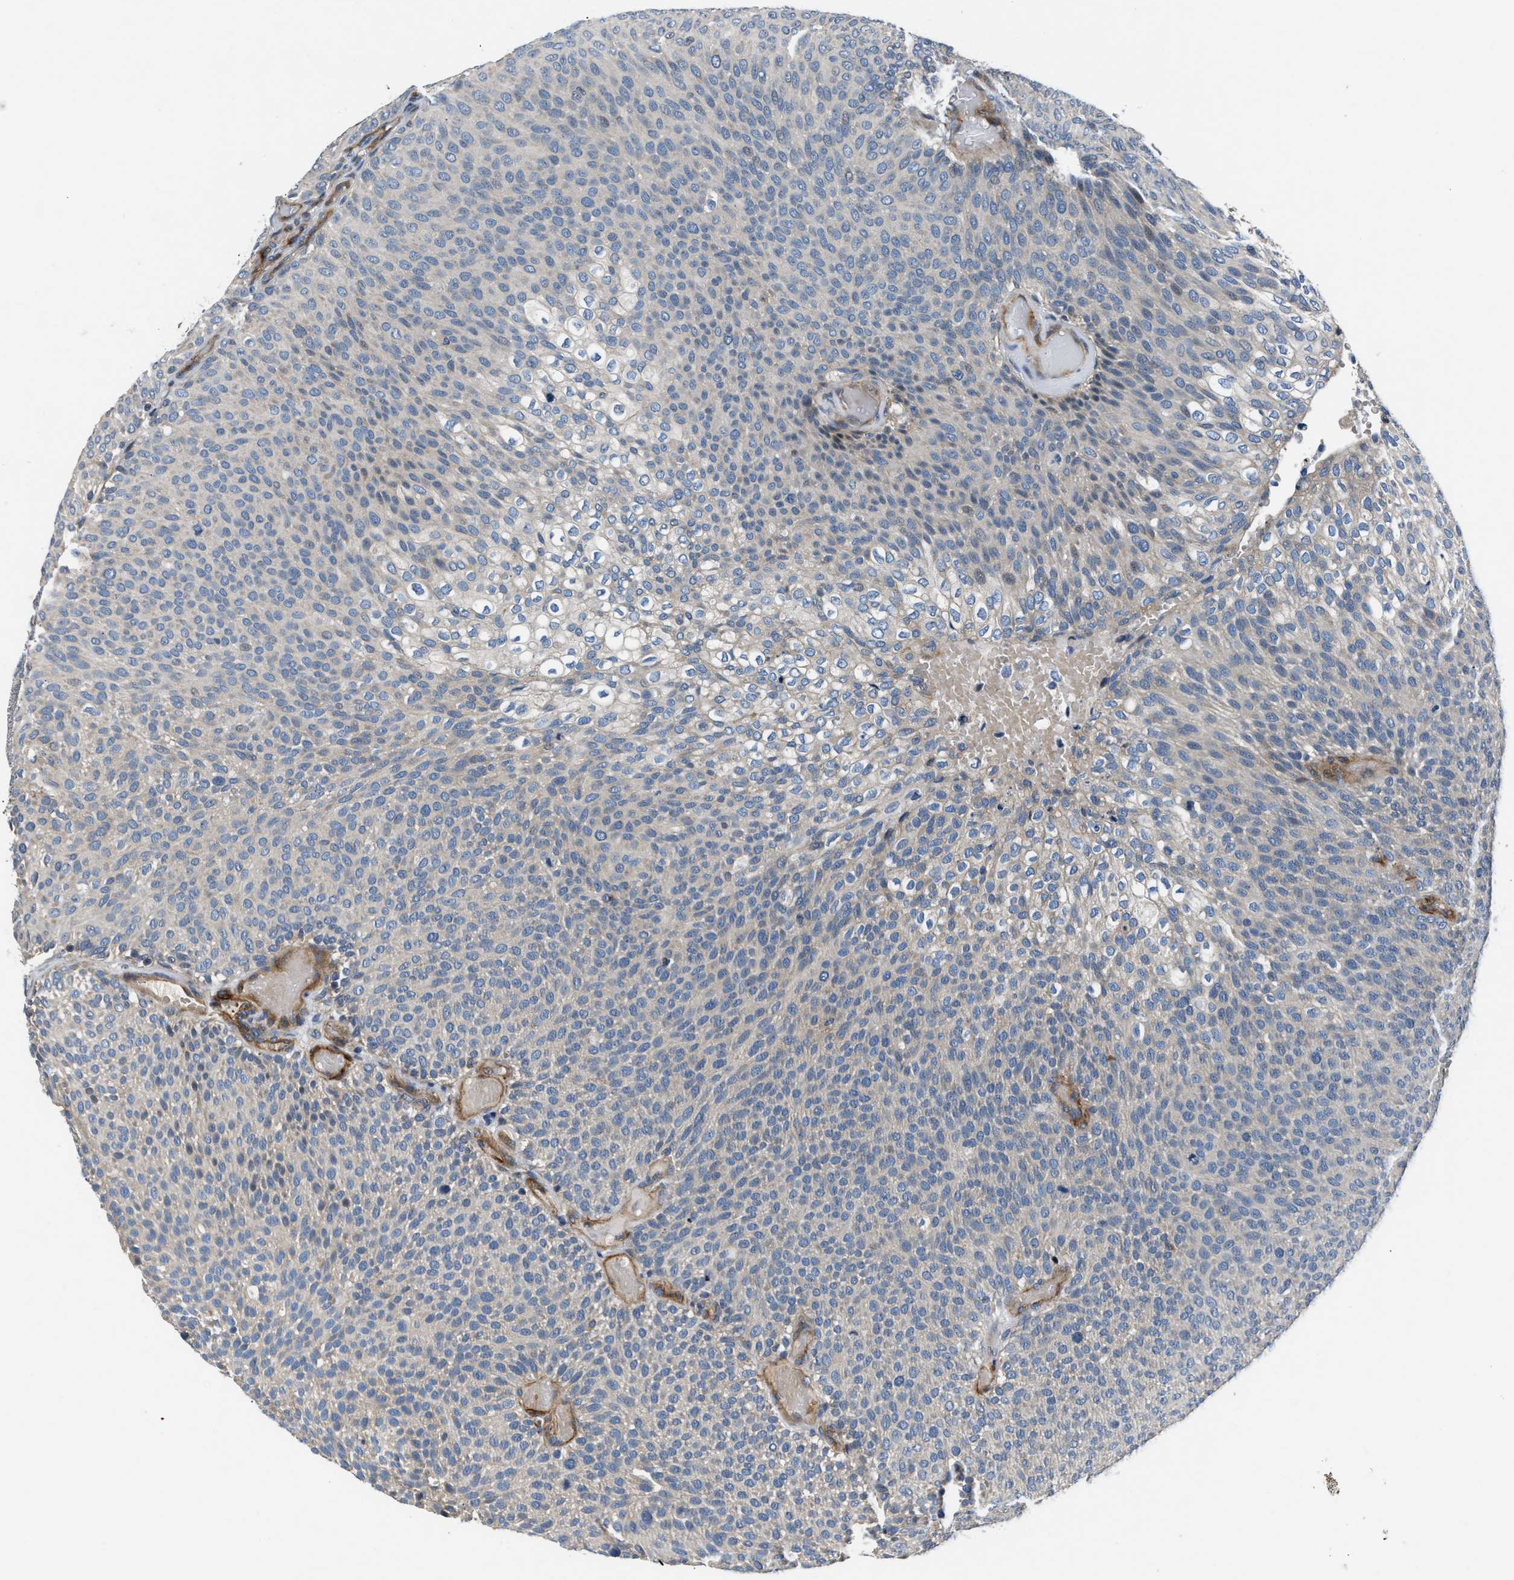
{"staining": {"intensity": "weak", "quantity": "<25%", "location": "cytoplasmic/membranous"}, "tissue": "urothelial cancer", "cell_type": "Tumor cells", "image_type": "cancer", "snomed": [{"axis": "morphology", "description": "Urothelial carcinoma, Low grade"}, {"axis": "topography", "description": "Urinary bladder"}], "caption": "IHC micrograph of neoplastic tissue: human urothelial carcinoma (low-grade) stained with DAB (3,3'-diaminobenzidine) shows no significant protein positivity in tumor cells.", "gene": "MPDZ", "patient": {"sex": "male", "age": 78}}